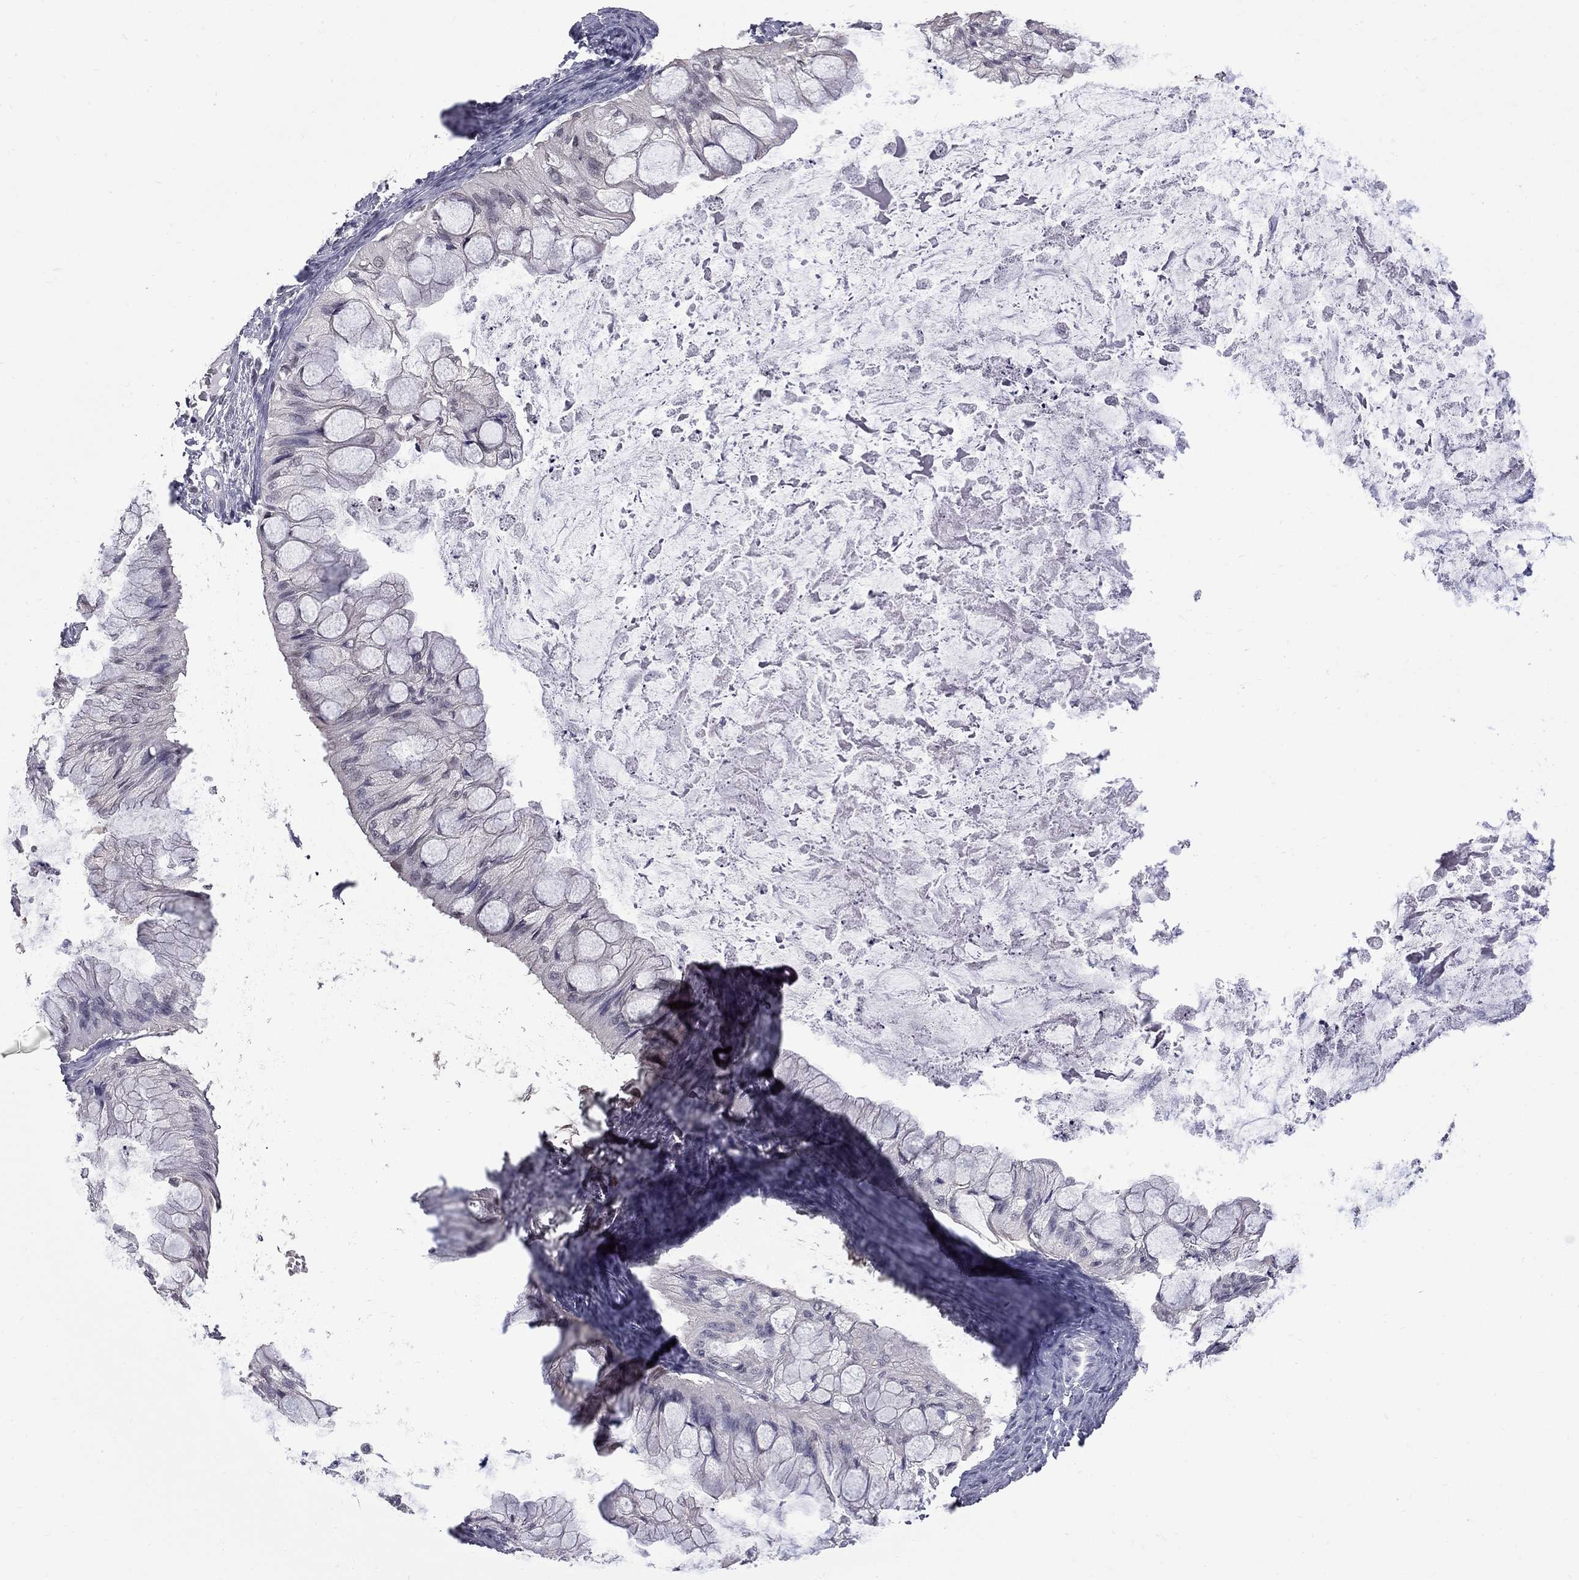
{"staining": {"intensity": "negative", "quantity": "none", "location": "none"}, "tissue": "ovarian cancer", "cell_type": "Tumor cells", "image_type": "cancer", "snomed": [{"axis": "morphology", "description": "Cystadenocarcinoma, mucinous, NOS"}, {"axis": "topography", "description": "Ovary"}], "caption": "Immunohistochemistry (IHC) image of neoplastic tissue: ovarian mucinous cystadenocarcinoma stained with DAB reveals no significant protein staining in tumor cells.", "gene": "RFWD3", "patient": {"sex": "female", "age": 57}}